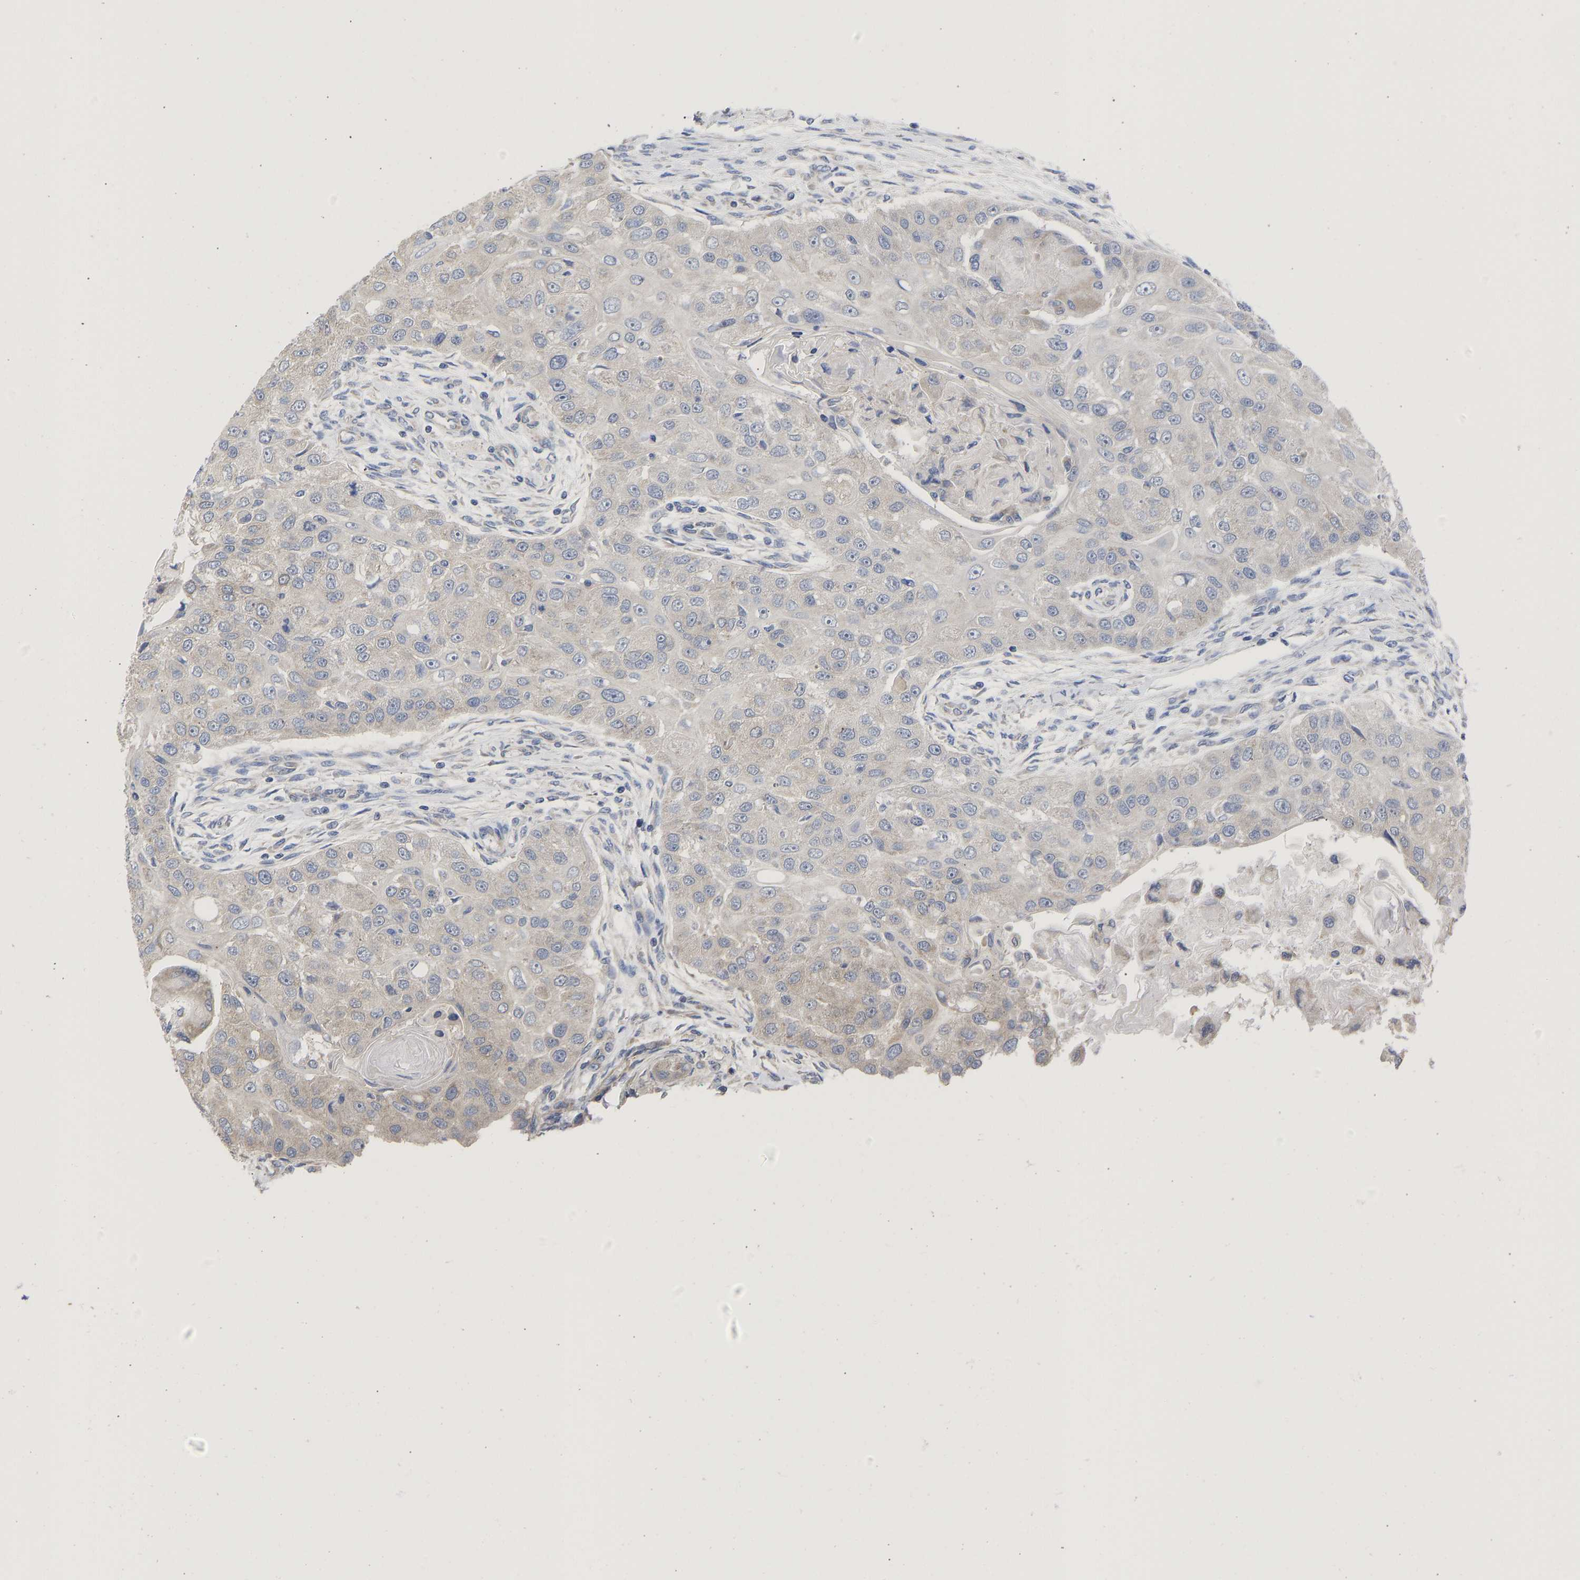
{"staining": {"intensity": "negative", "quantity": "none", "location": "none"}, "tissue": "head and neck cancer", "cell_type": "Tumor cells", "image_type": "cancer", "snomed": [{"axis": "morphology", "description": "Normal tissue, NOS"}, {"axis": "morphology", "description": "Squamous cell carcinoma, NOS"}, {"axis": "topography", "description": "Skeletal muscle"}, {"axis": "topography", "description": "Head-Neck"}], "caption": "The image demonstrates no significant positivity in tumor cells of head and neck cancer.", "gene": "MAP2K3", "patient": {"sex": "male", "age": 51}}